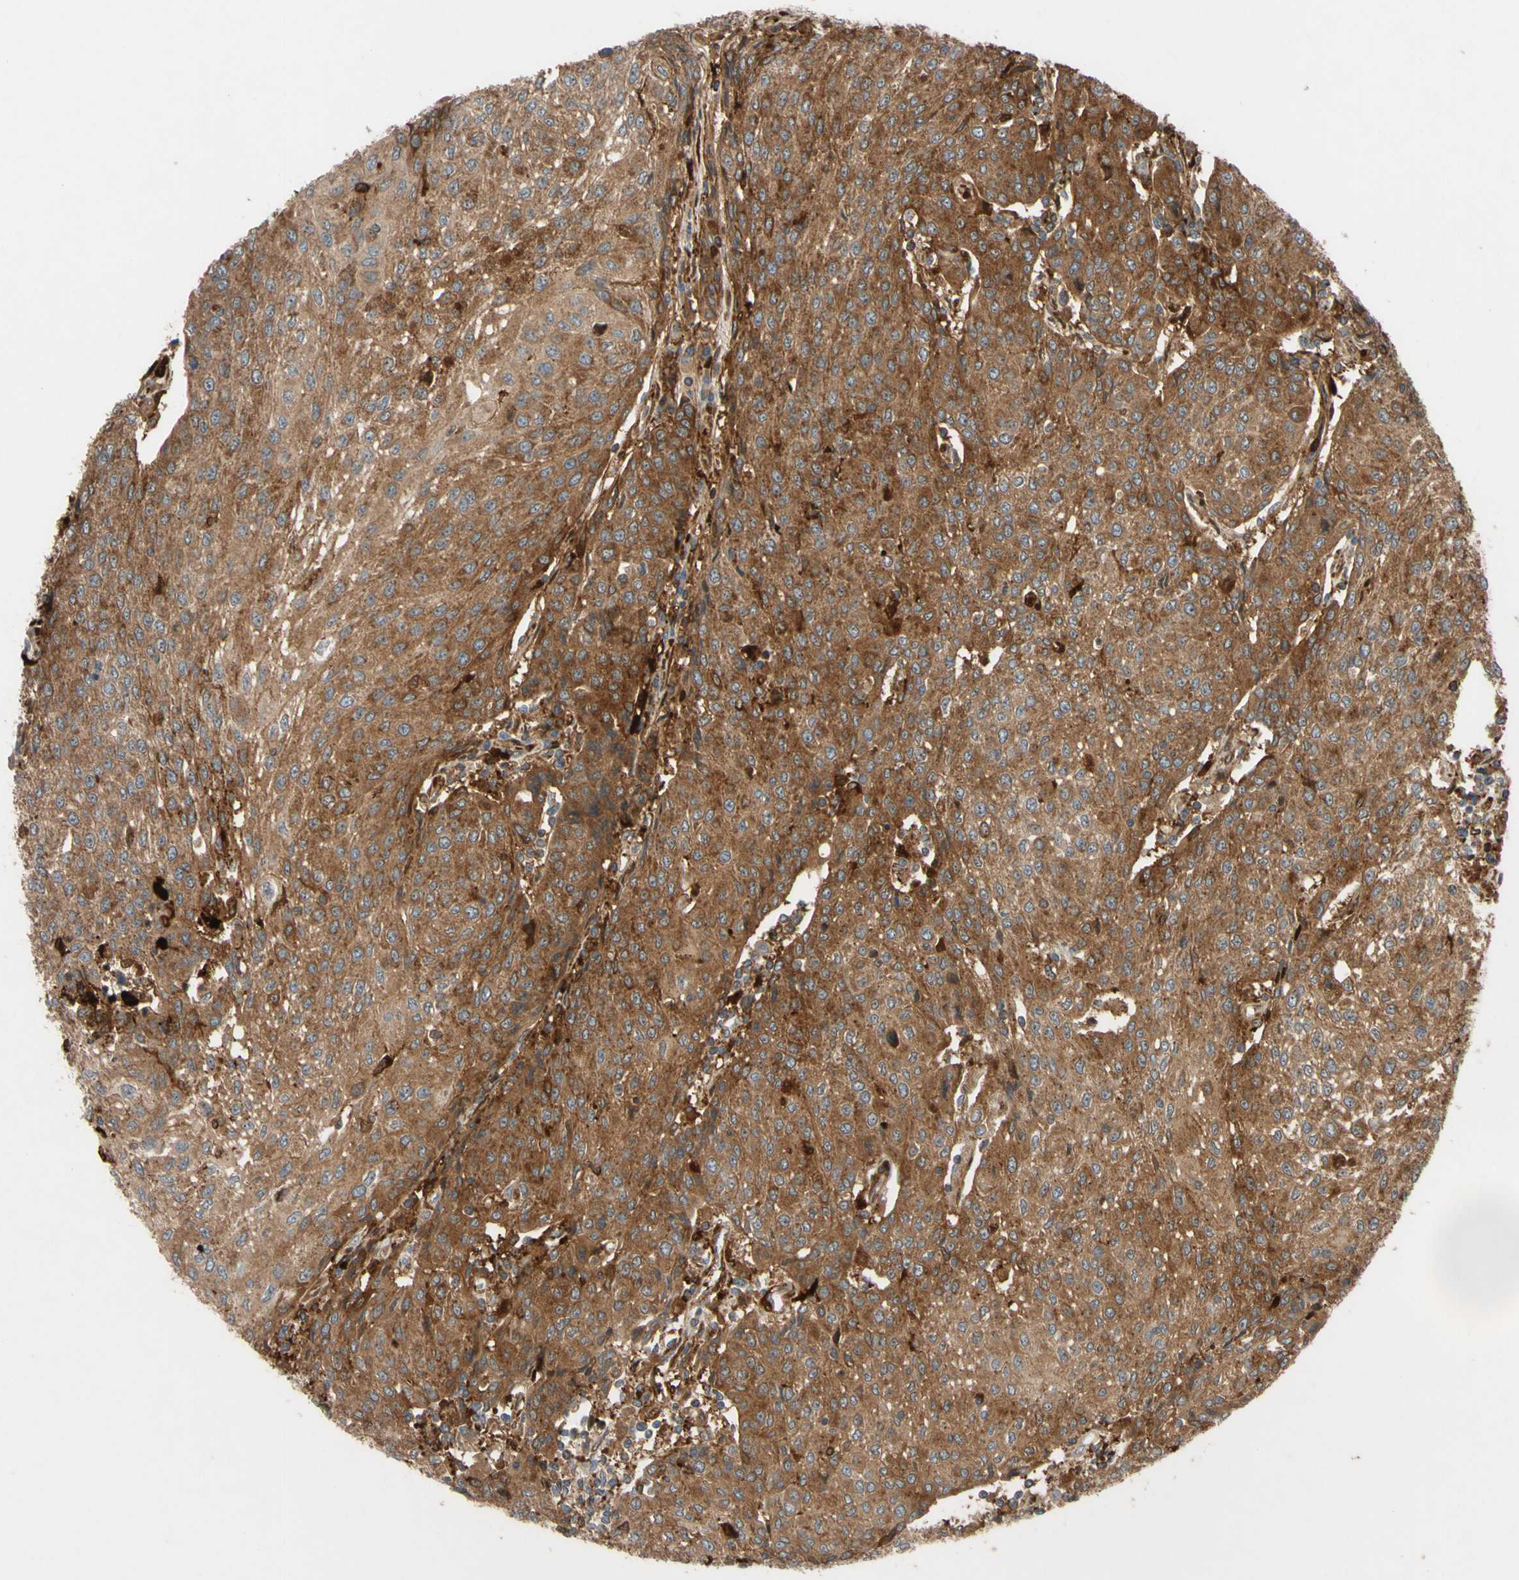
{"staining": {"intensity": "moderate", "quantity": ">75%", "location": "cytoplasmic/membranous"}, "tissue": "urothelial cancer", "cell_type": "Tumor cells", "image_type": "cancer", "snomed": [{"axis": "morphology", "description": "Urothelial carcinoma, High grade"}, {"axis": "topography", "description": "Urinary bladder"}], "caption": "This image demonstrates immunohistochemistry staining of human high-grade urothelial carcinoma, with medium moderate cytoplasmic/membranous positivity in approximately >75% of tumor cells.", "gene": "SPTLC1", "patient": {"sex": "female", "age": 85}}